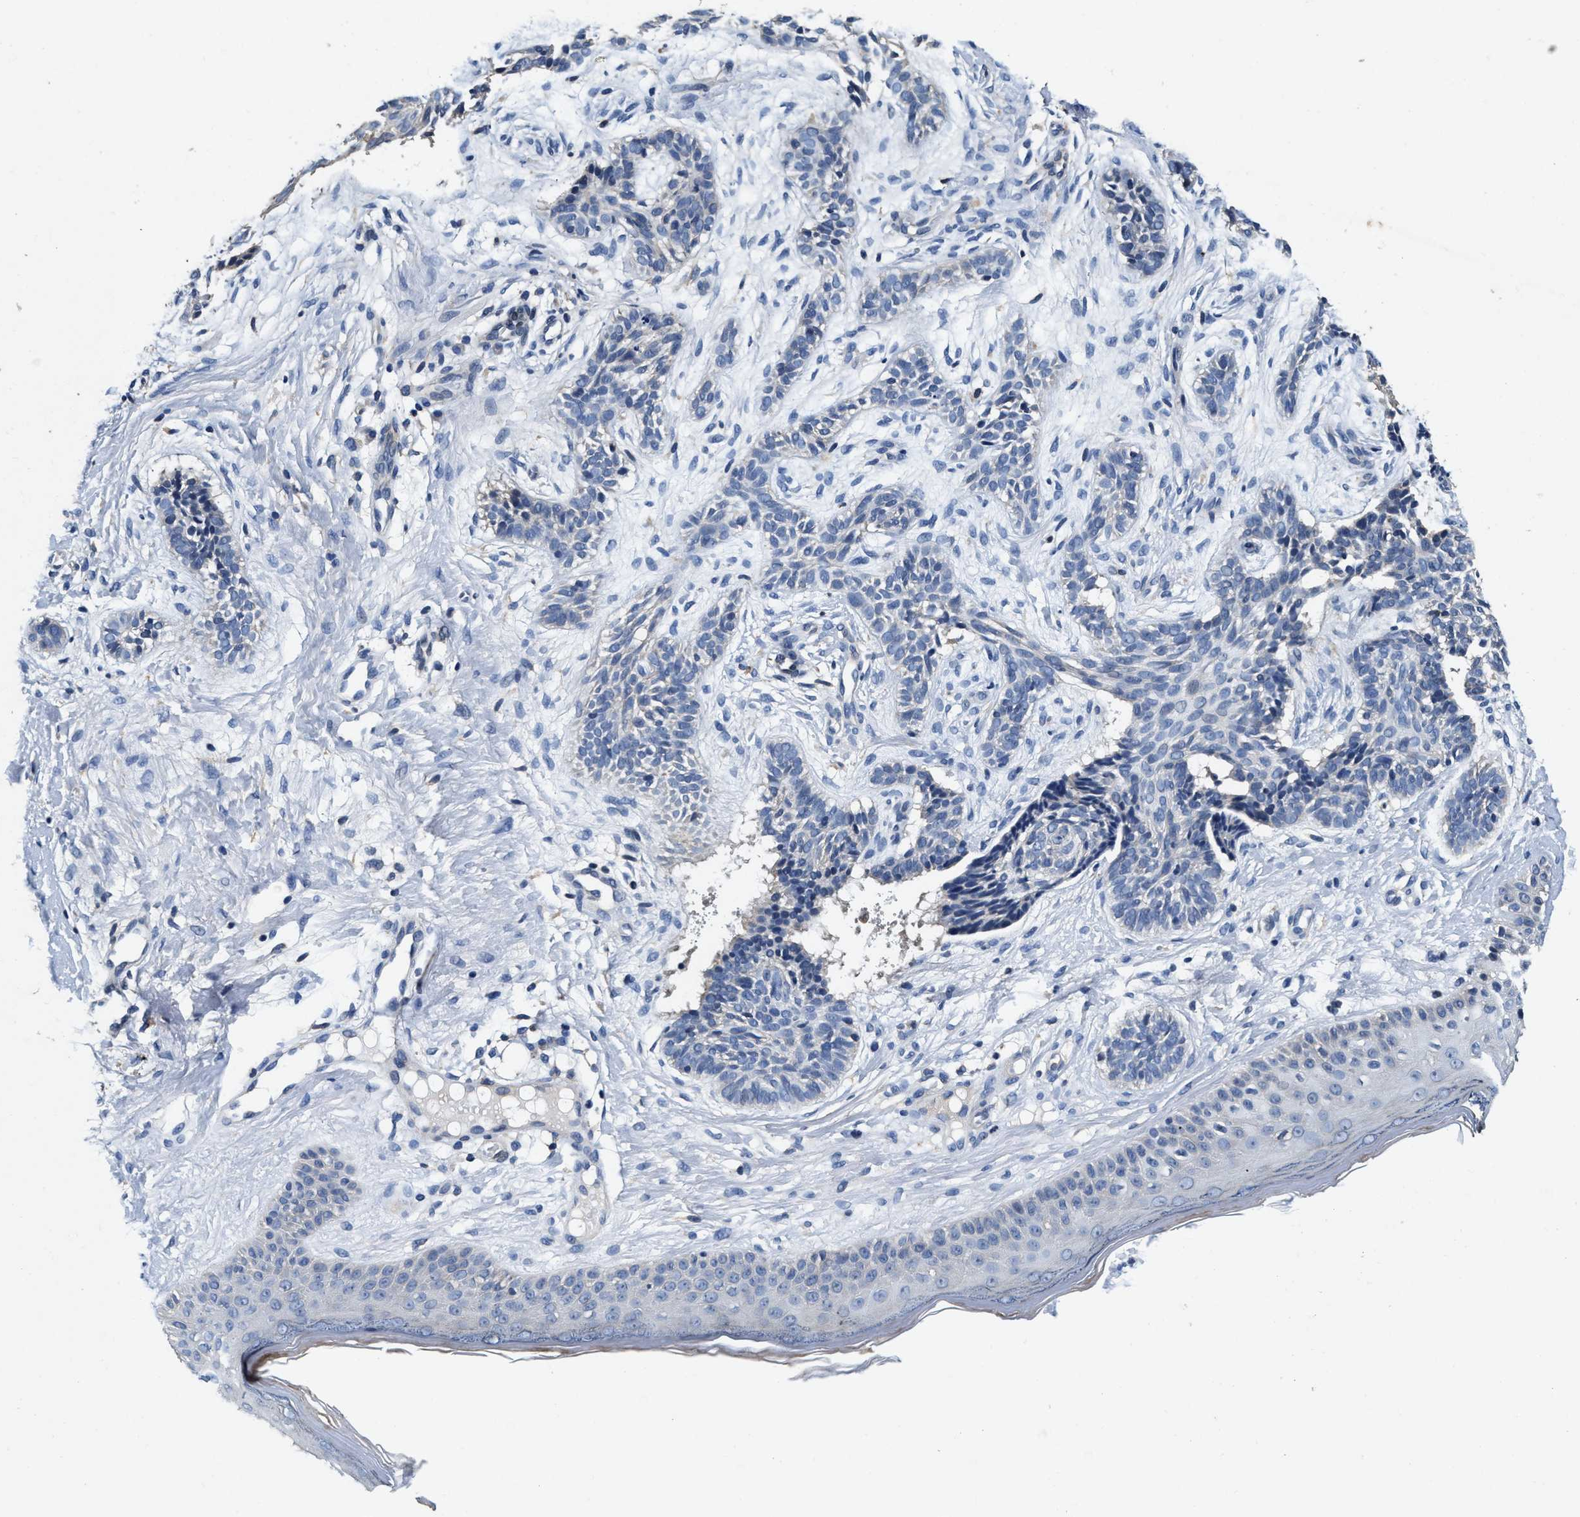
{"staining": {"intensity": "negative", "quantity": "none", "location": "none"}, "tissue": "skin cancer", "cell_type": "Tumor cells", "image_type": "cancer", "snomed": [{"axis": "morphology", "description": "Normal tissue, NOS"}, {"axis": "morphology", "description": "Basal cell carcinoma"}, {"axis": "topography", "description": "Skin"}], "caption": "Immunohistochemistry (IHC) histopathology image of neoplastic tissue: human skin cancer (basal cell carcinoma) stained with DAB shows no significant protein expression in tumor cells.", "gene": "ANKIB1", "patient": {"sex": "male", "age": 63}}